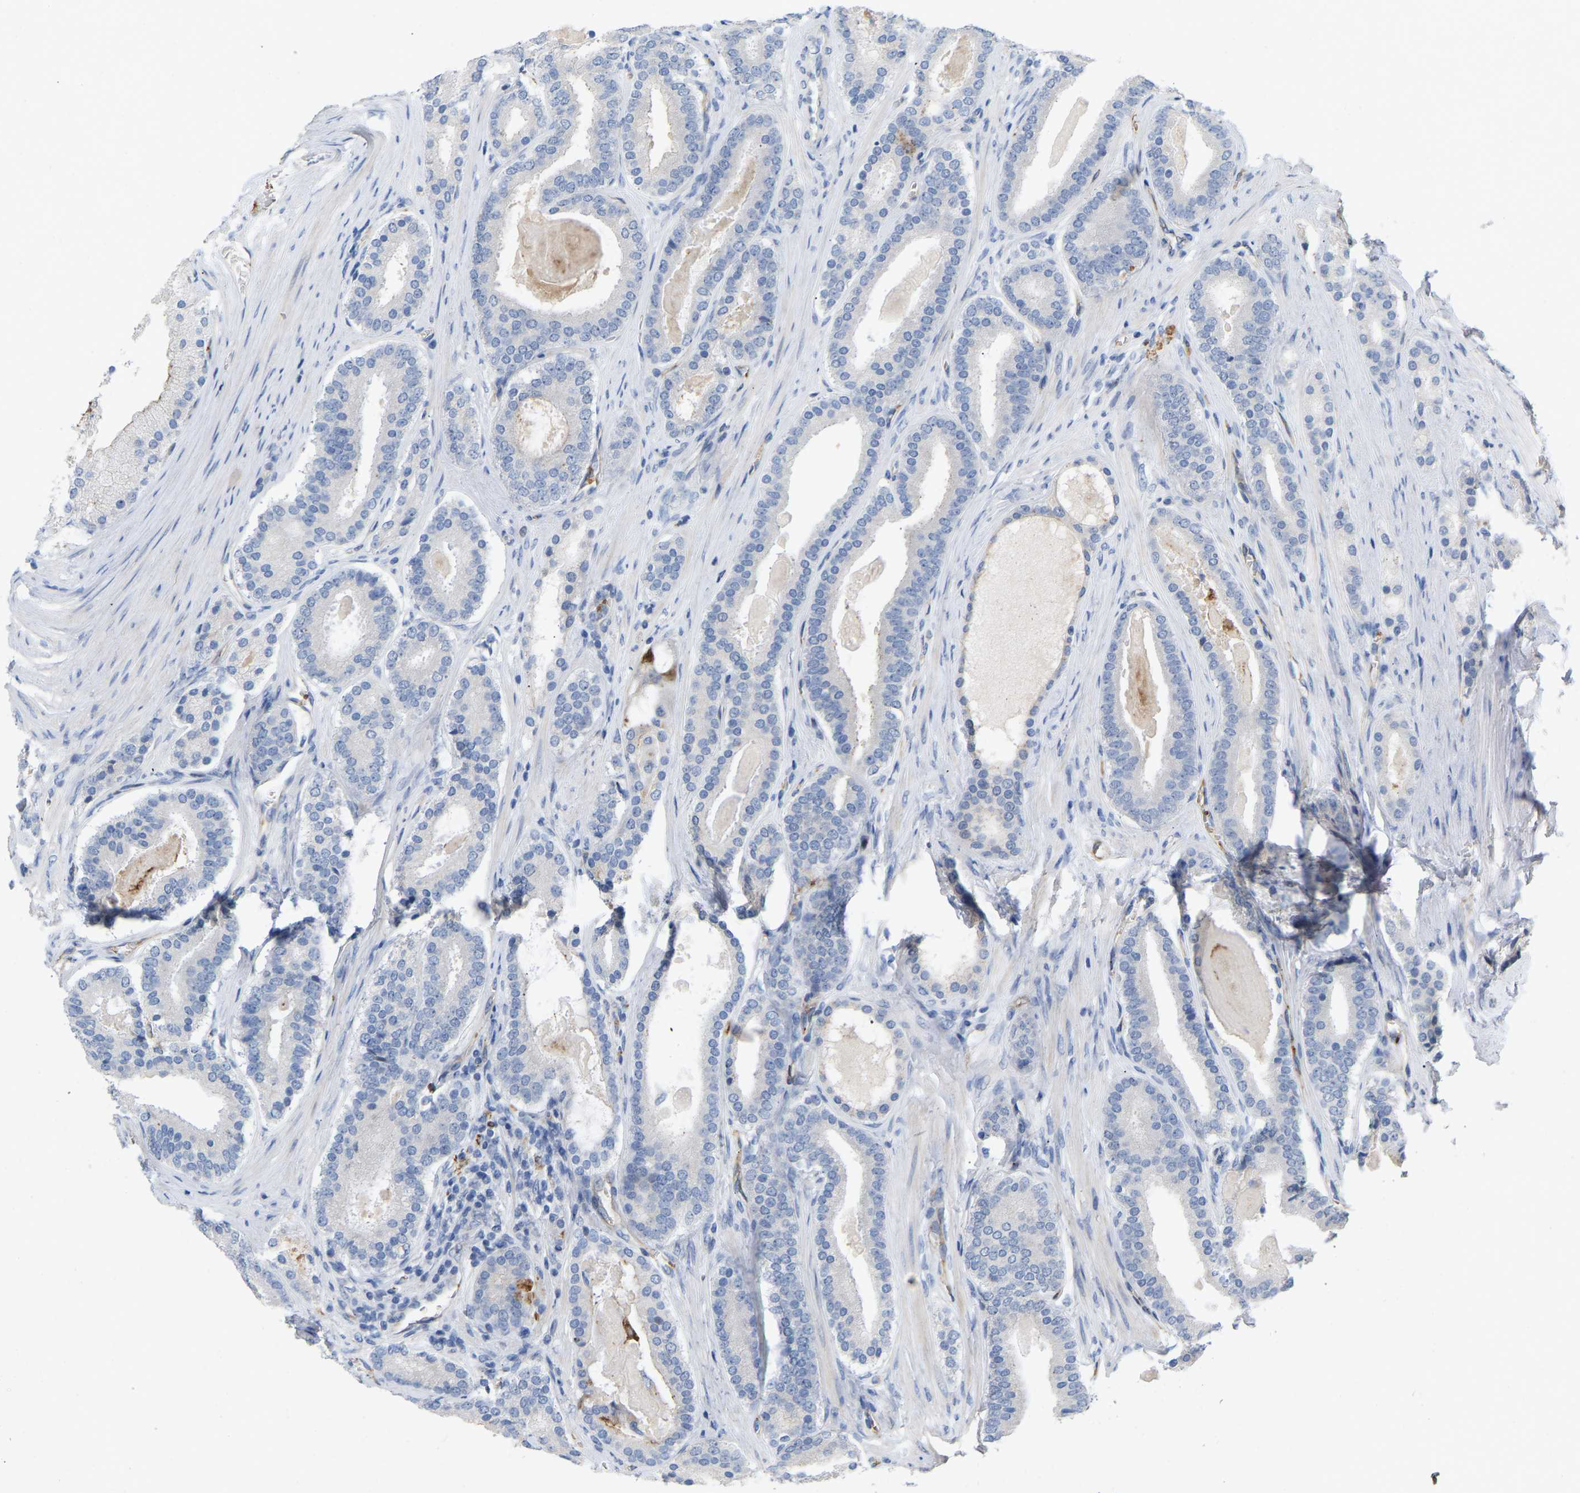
{"staining": {"intensity": "negative", "quantity": "none", "location": "none"}, "tissue": "prostate cancer", "cell_type": "Tumor cells", "image_type": "cancer", "snomed": [{"axis": "morphology", "description": "Adenocarcinoma, High grade"}, {"axis": "topography", "description": "Prostate"}], "caption": "Prostate high-grade adenocarcinoma stained for a protein using immunohistochemistry (IHC) reveals no positivity tumor cells.", "gene": "RHEB", "patient": {"sex": "male", "age": 60}}